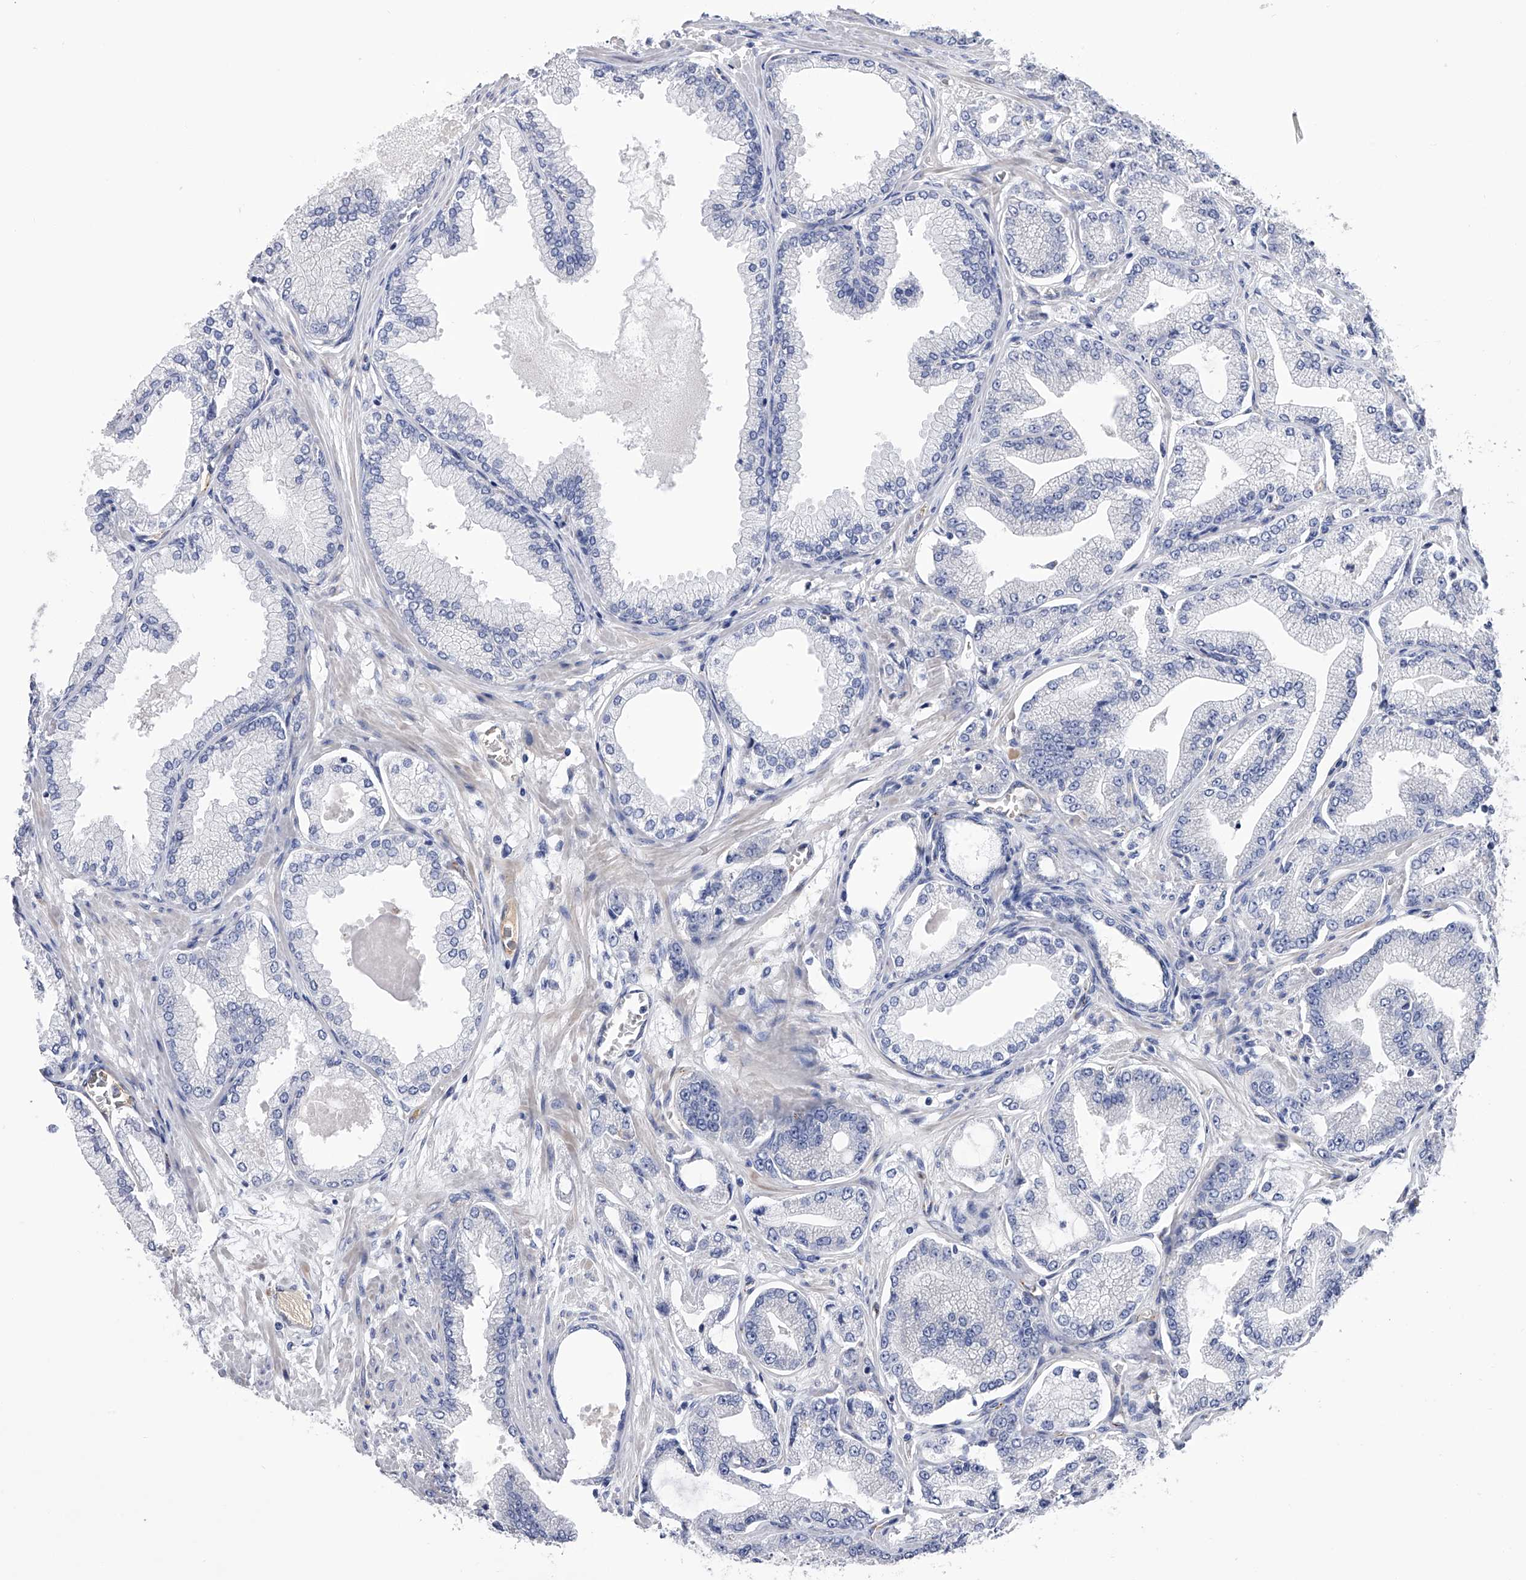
{"staining": {"intensity": "negative", "quantity": "none", "location": "none"}, "tissue": "prostate cancer", "cell_type": "Tumor cells", "image_type": "cancer", "snomed": [{"axis": "morphology", "description": "Adenocarcinoma, Low grade"}, {"axis": "topography", "description": "Prostate"}], "caption": "IHC micrograph of neoplastic tissue: human prostate cancer stained with DAB (3,3'-diaminobenzidine) reveals no significant protein expression in tumor cells. The staining is performed using DAB (3,3'-diaminobenzidine) brown chromogen with nuclei counter-stained in using hematoxylin.", "gene": "RWDD2A", "patient": {"sex": "male", "age": 63}}